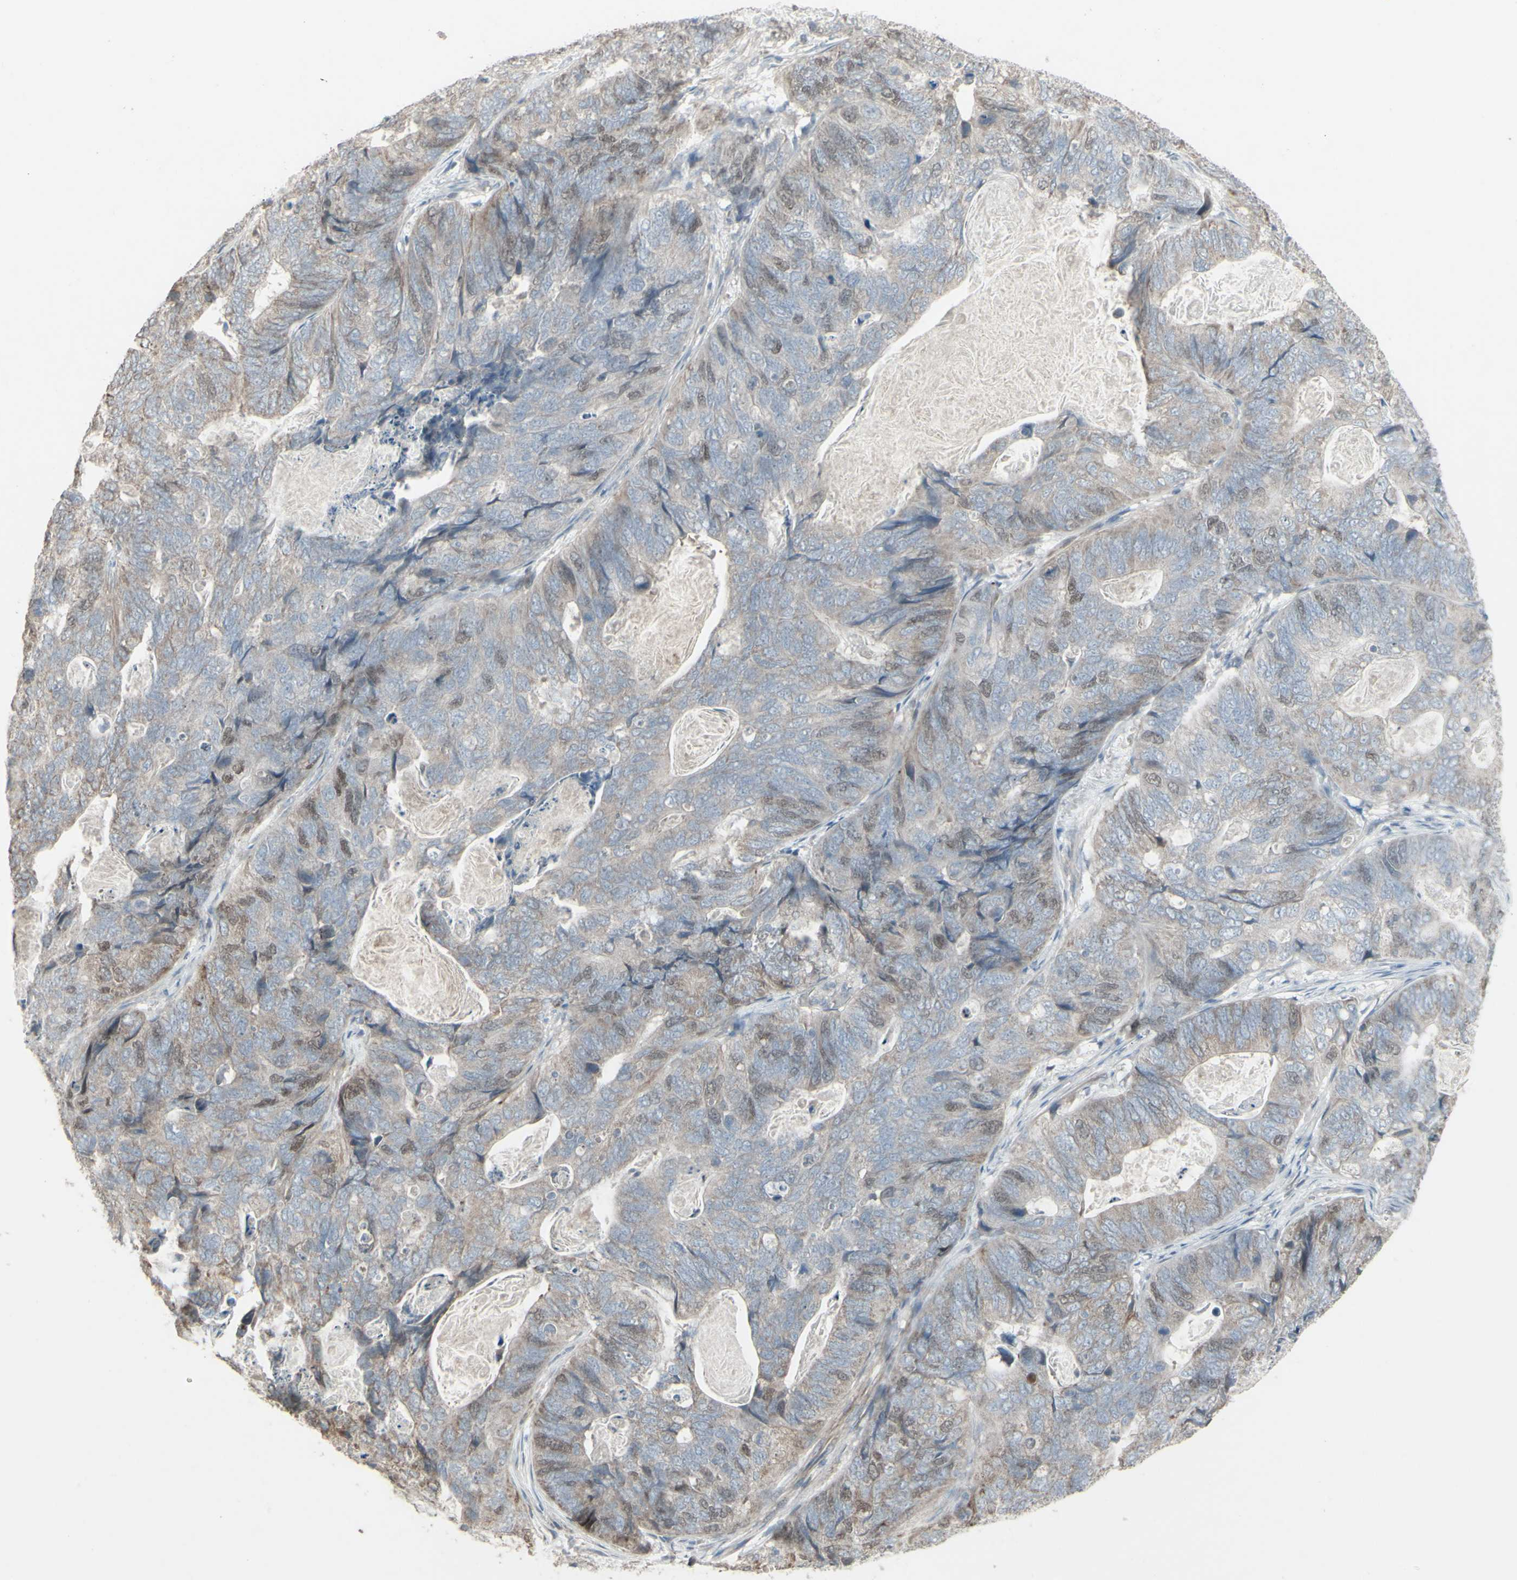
{"staining": {"intensity": "moderate", "quantity": "<25%", "location": "nuclear"}, "tissue": "stomach cancer", "cell_type": "Tumor cells", "image_type": "cancer", "snomed": [{"axis": "morphology", "description": "Adenocarcinoma, NOS"}, {"axis": "topography", "description": "Stomach"}], "caption": "This photomicrograph demonstrates immunohistochemistry (IHC) staining of human stomach adenocarcinoma, with low moderate nuclear positivity in approximately <25% of tumor cells.", "gene": "GMNN", "patient": {"sex": "female", "age": 89}}